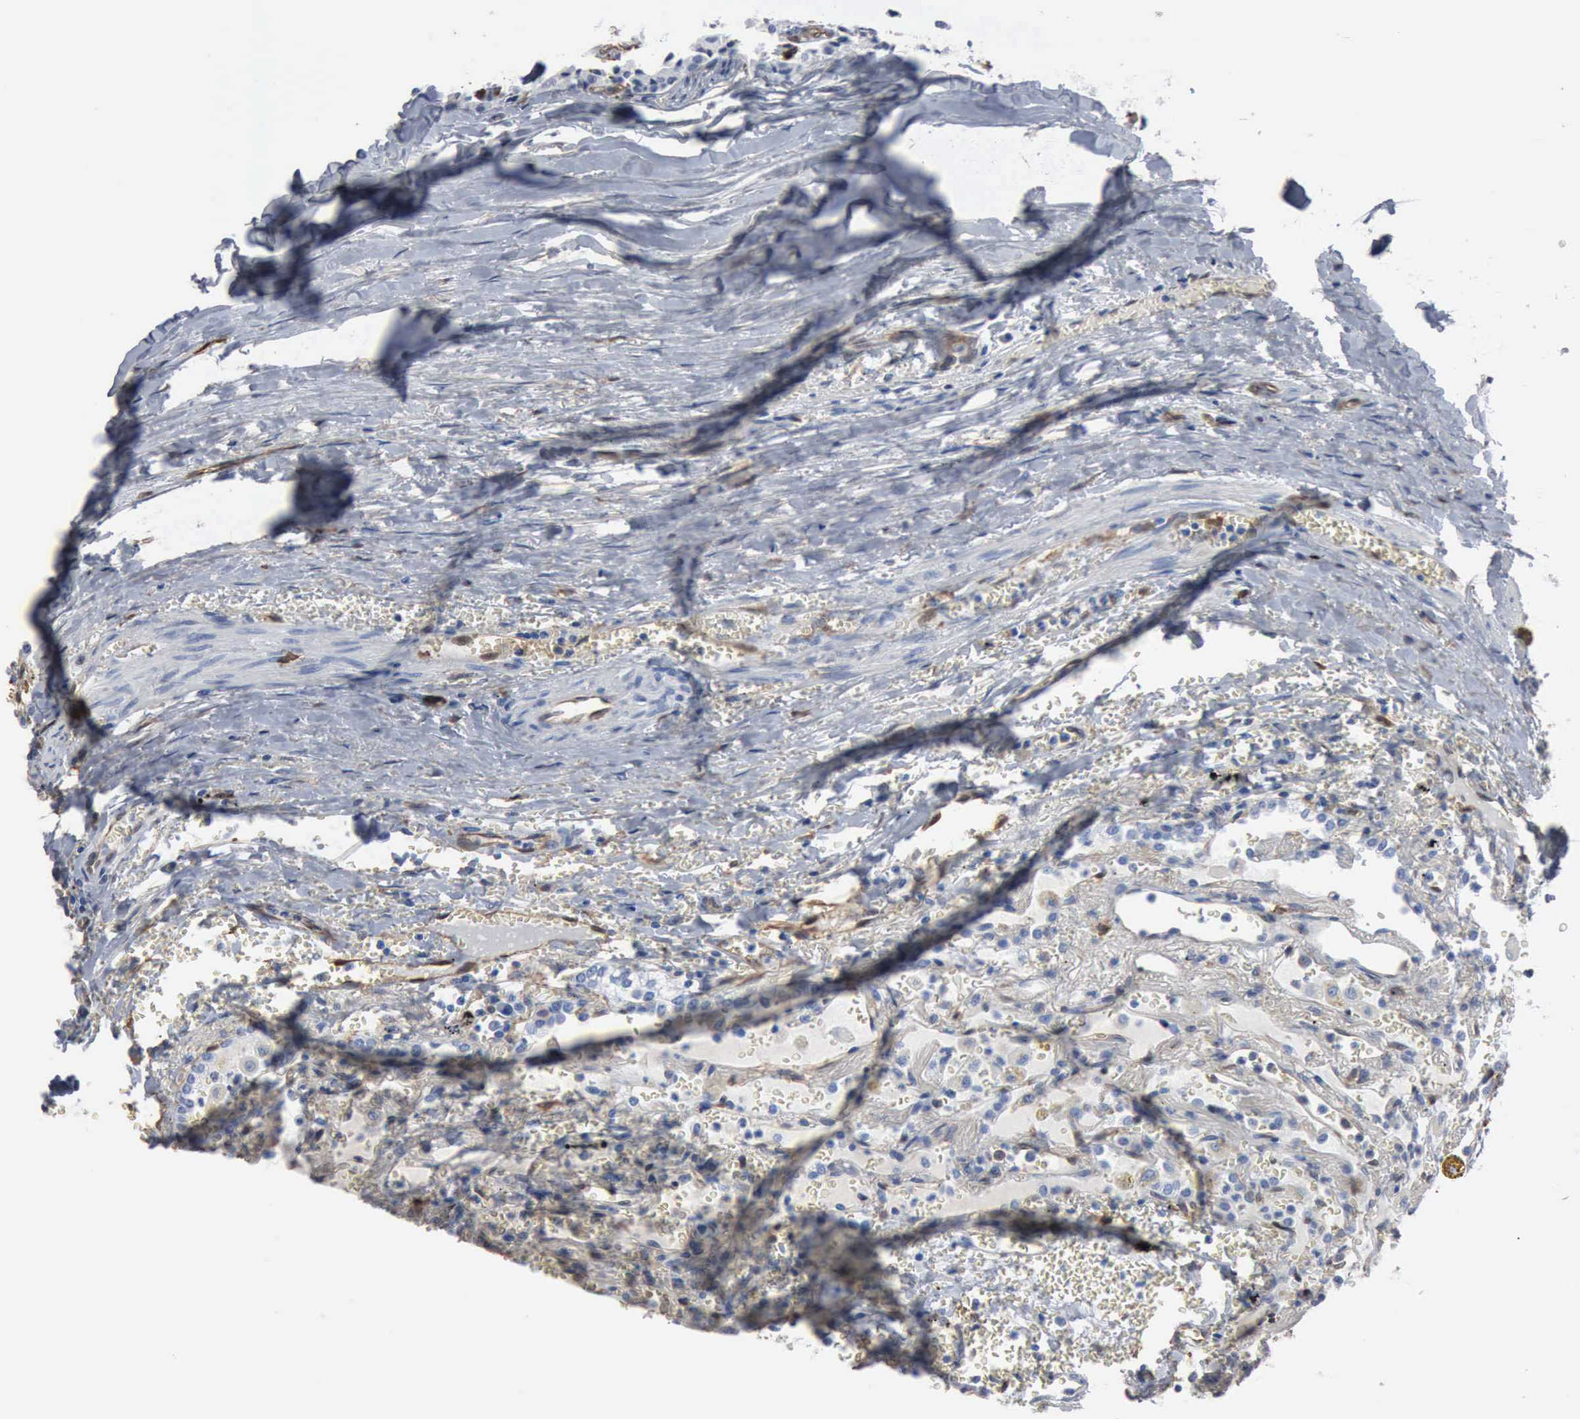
{"staining": {"intensity": "negative", "quantity": "none", "location": "none"}, "tissue": "carcinoid", "cell_type": "Tumor cells", "image_type": "cancer", "snomed": [{"axis": "morphology", "description": "Carcinoid, malignant, NOS"}, {"axis": "topography", "description": "Bronchus"}], "caption": "Tumor cells show no significant protein positivity in carcinoid.", "gene": "FSCN1", "patient": {"sex": "male", "age": 55}}